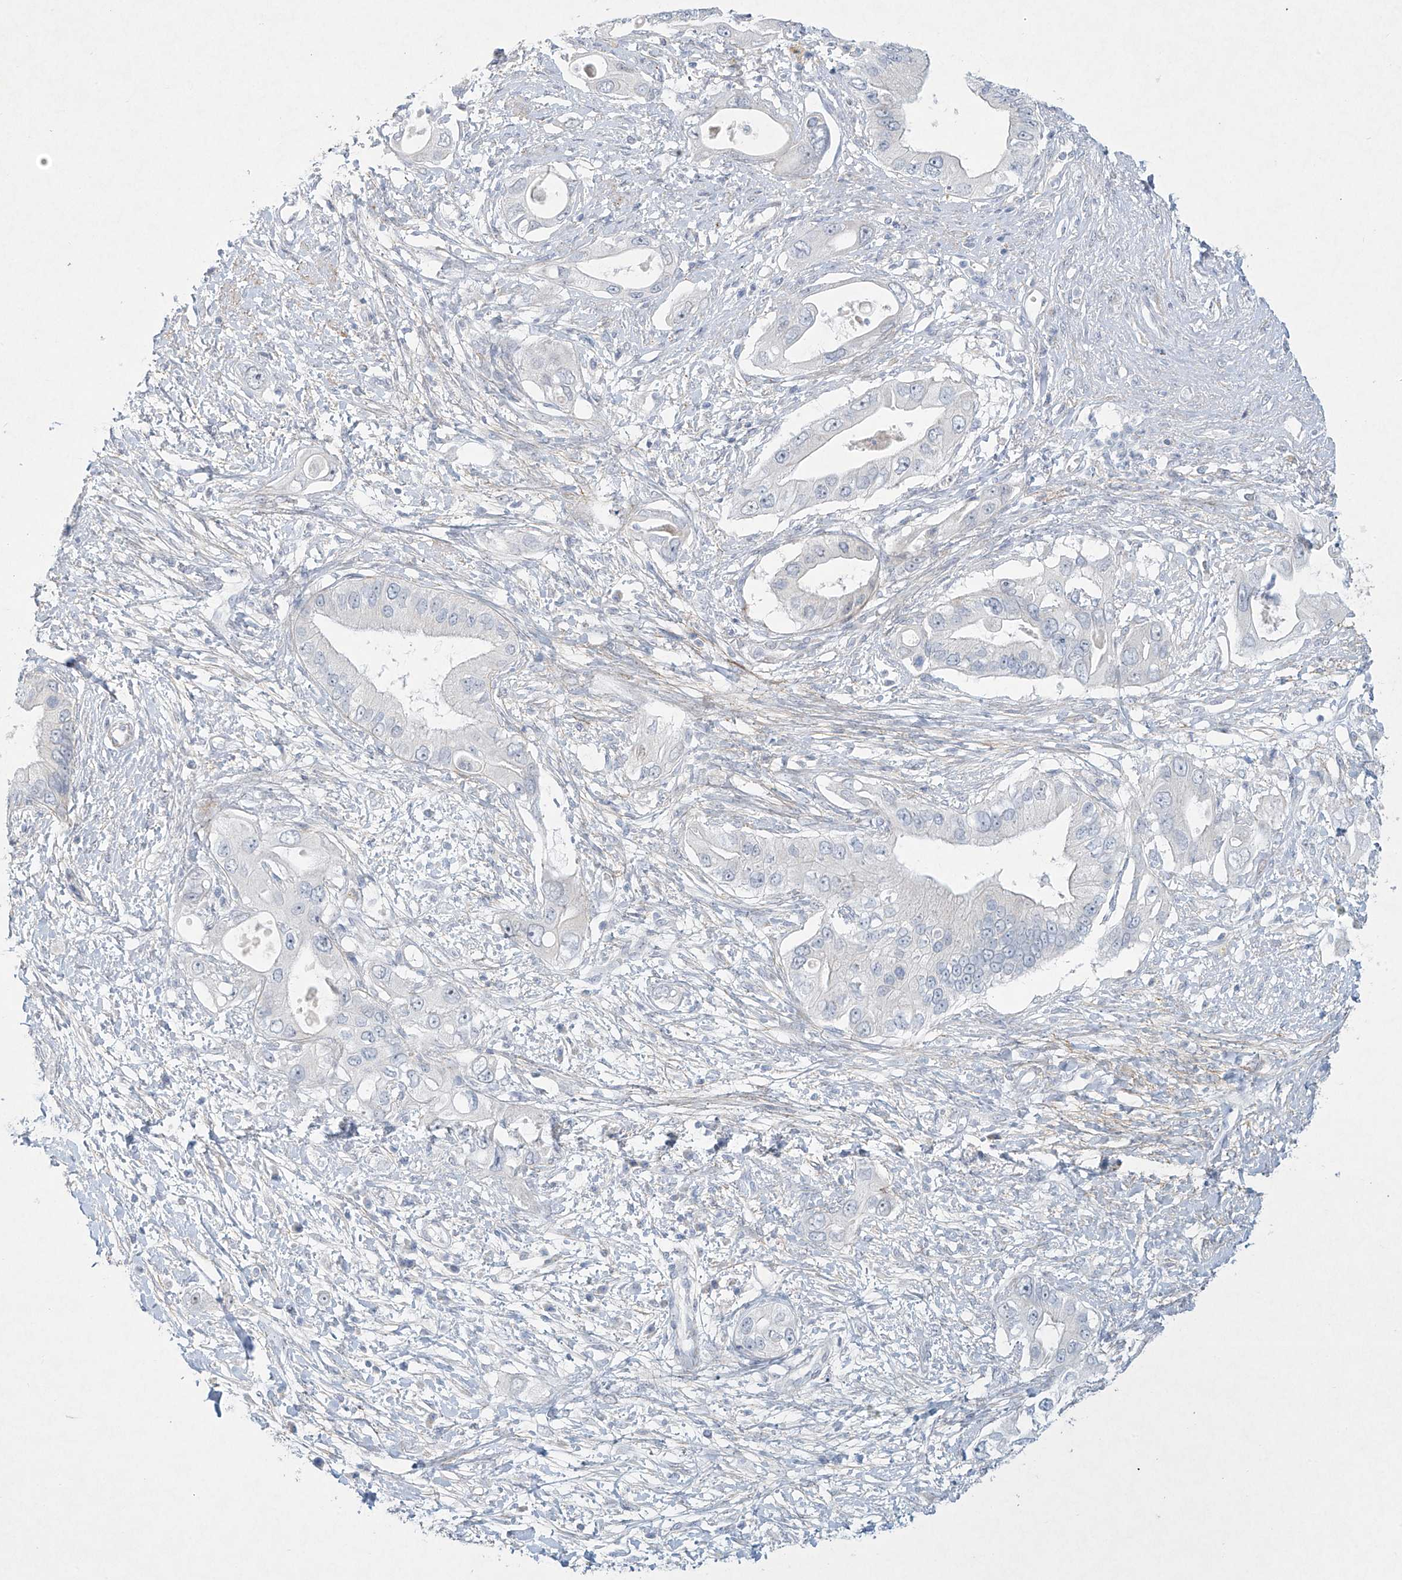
{"staining": {"intensity": "negative", "quantity": "none", "location": "none"}, "tissue": "pancreatic cancer", "cell_type": "Tumor cells", "image_type": "cancer", "snomed": [{"axis": "morphology", "description": "Inflammation, NOS"}, {"axis": "morphology", "description": "Adenocarcinoma, NOS"}, {"axis": "topography", "description": "Pancreas"}], "caption": "This is an immunohistochemistry (IHC) image of pancreatic cancer (adenocarcinoma). There is no expression in tumor cells.", "gene": "PAX6", "patient": {"sex": "female", "age": 56}}